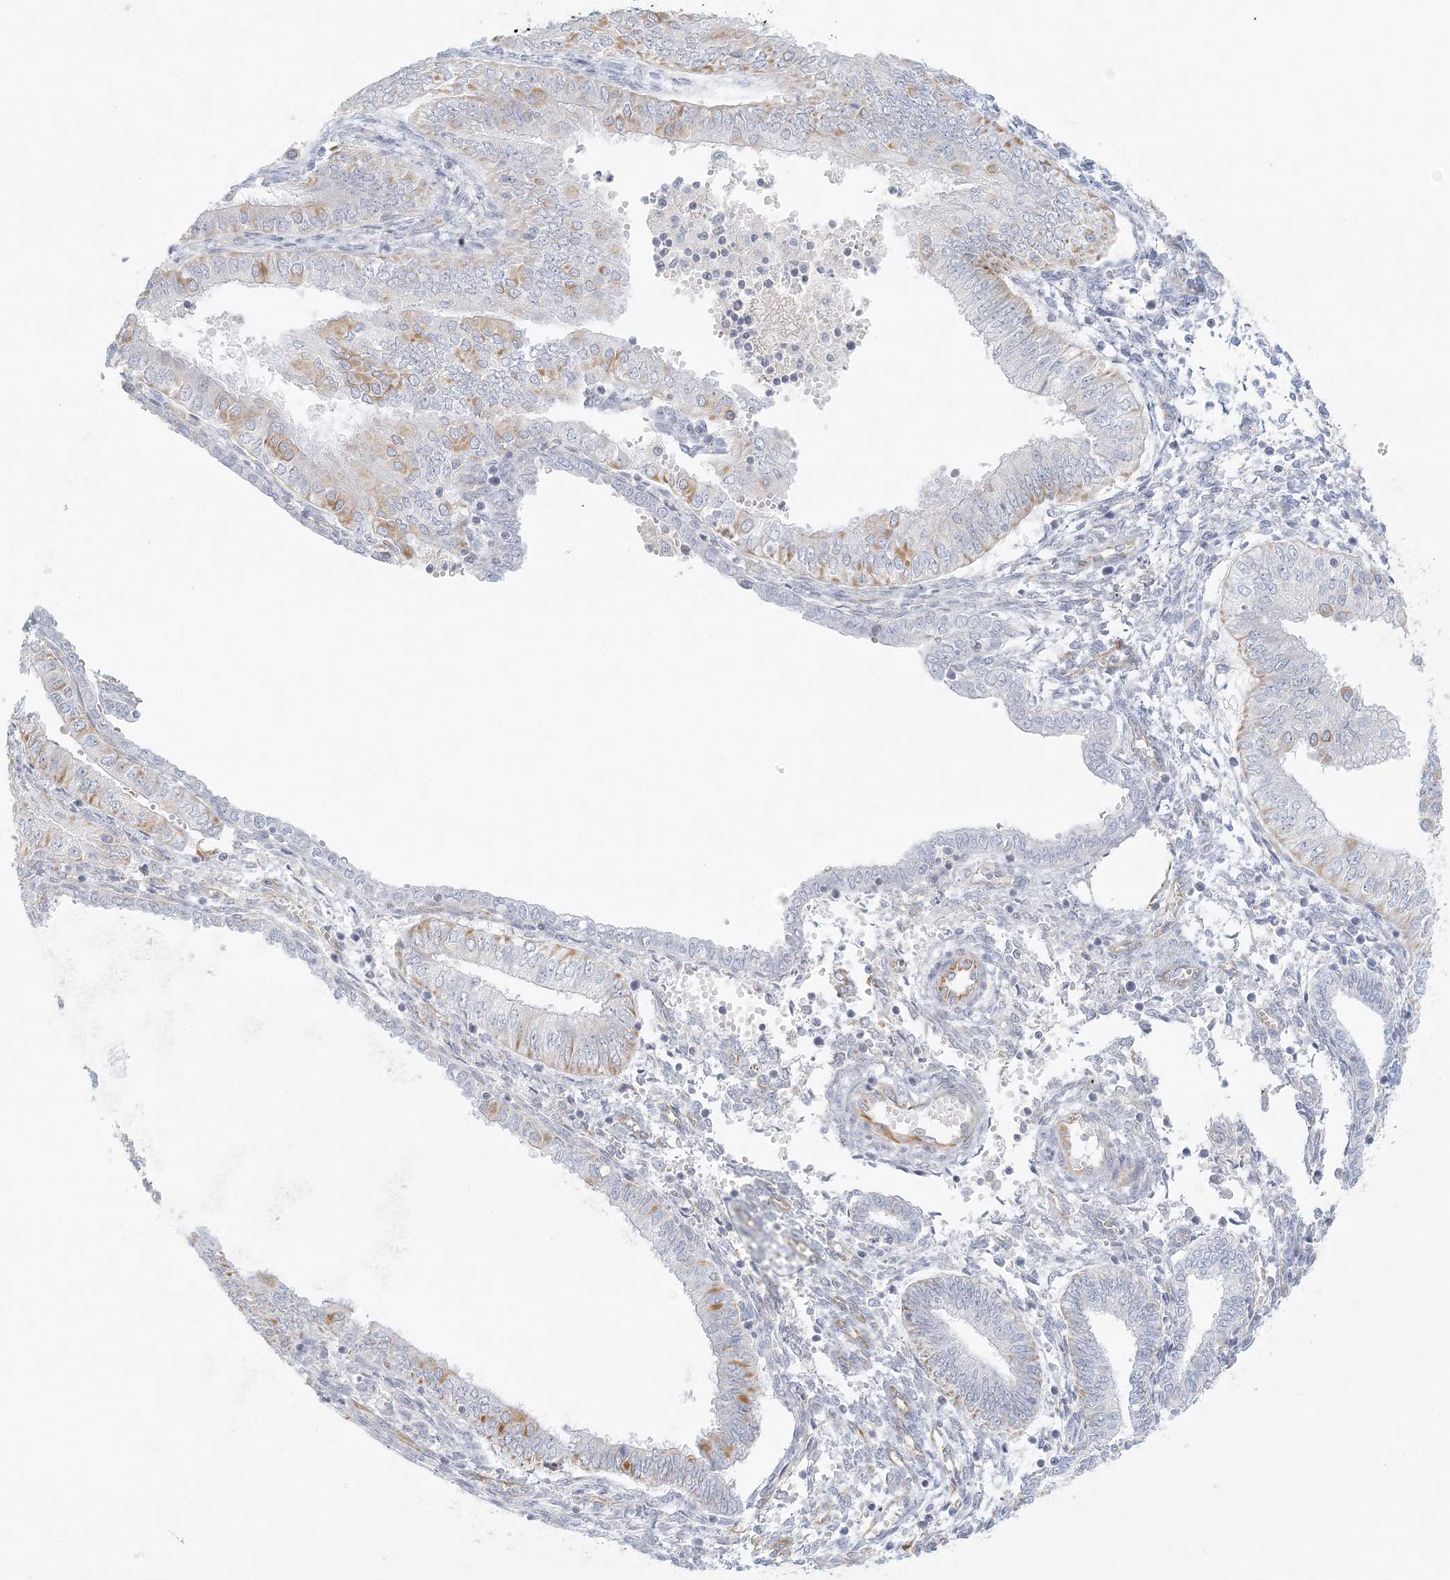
{"staining": {"intensity": "weak", "quantity": "<25%", "location": "cytoplasmic/membranous"}, "tissue": "endometrial cancer", "cell_type": "Tumor cells", "image_type": "cancer", "snomed": [{"axis": "morphology", "description": "Normal tissue, NOS"}, {"axis": "morphology", "description": "Adenocarcinoma, NOS"}, {"axis": "topography", "description": "Endometrium"}], "caption": "Immunohistochemistry (IHC) of human endometrial cancer demonstrates no expression in tumor cells.", "gene": "DMRTB1", "patient": {"sex": "female", "age": 53}}